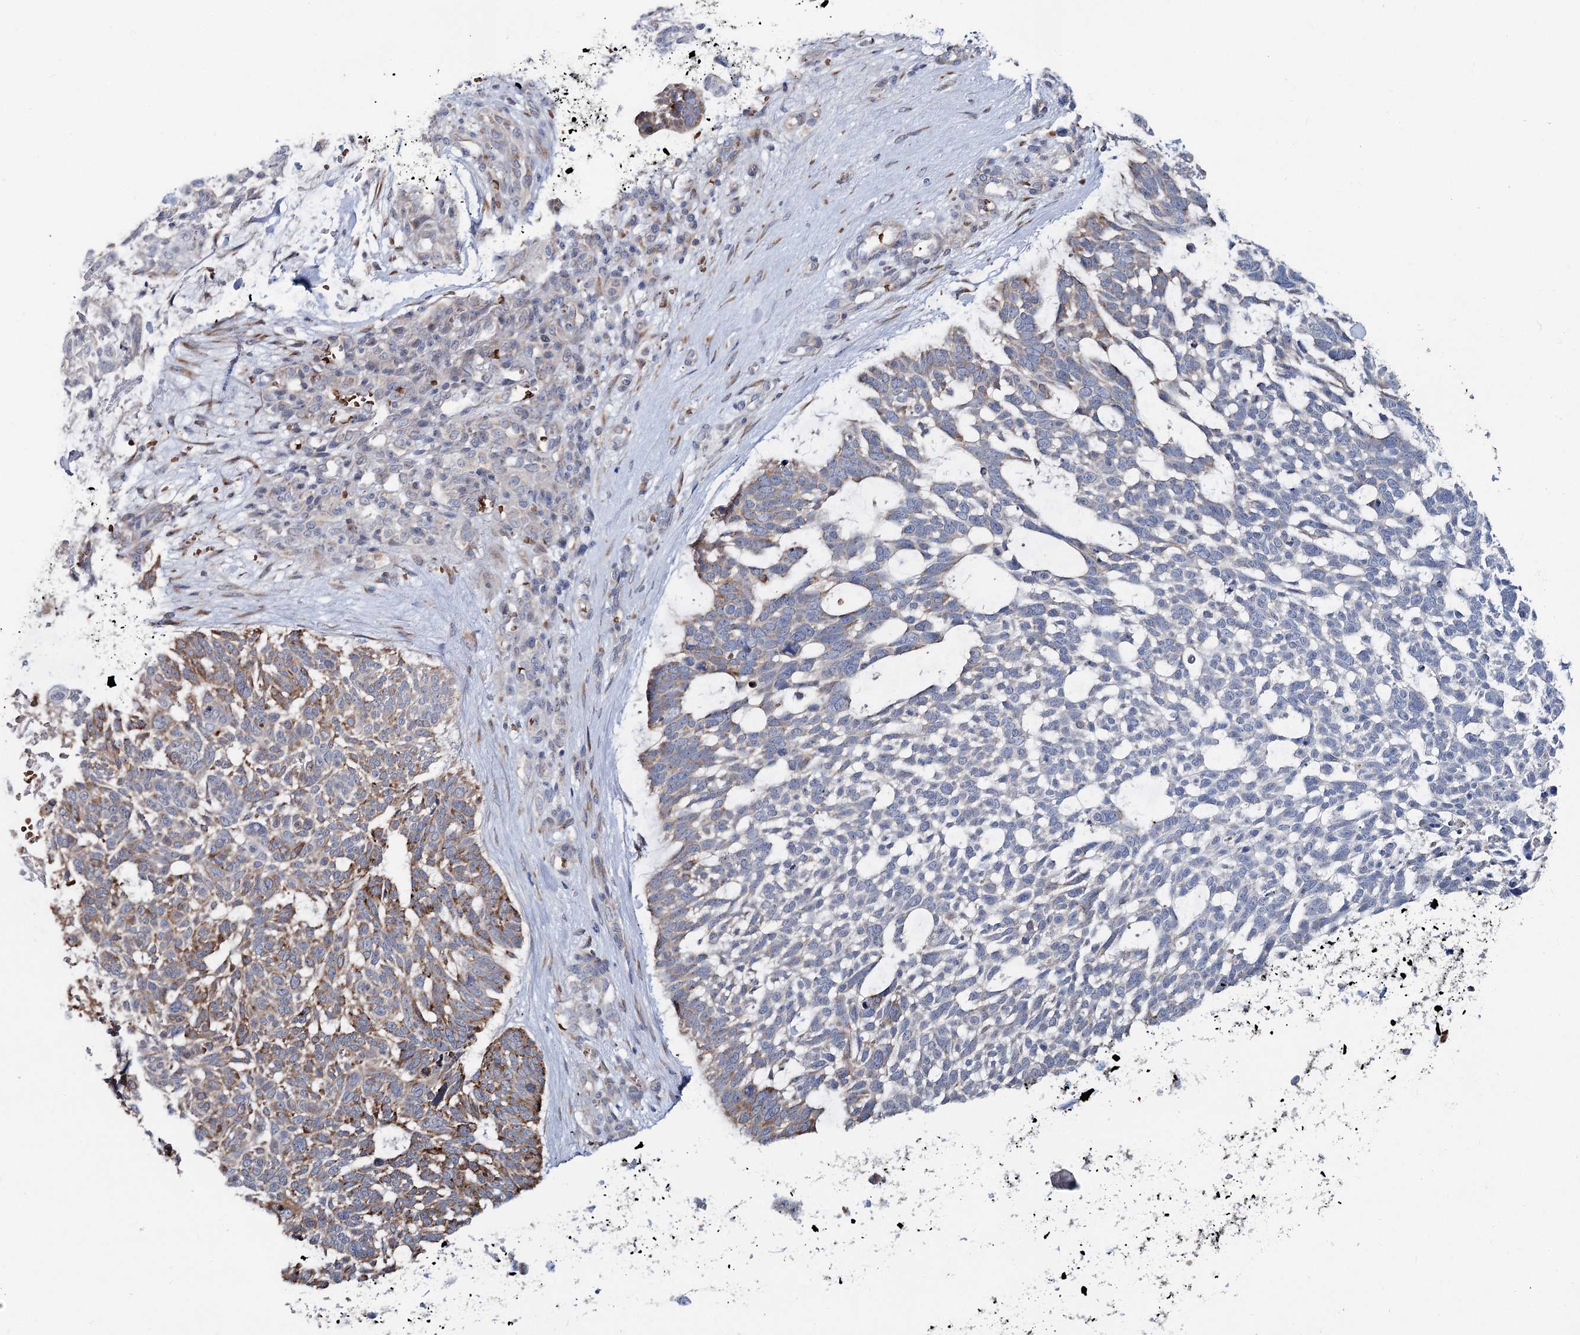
{"staining": {"intensity": "moderate", "quantity": "<25%", "location": "cytoplasmic/membranous"}, "tissue": "skin cancer", "cell_type": "Tumor cells", "image_type": "cancer", "snomed": [{"axis": "morphology", "description": "Basal cell carcinoma"}, {"axis": "topography", "description": "Skin"}], "caption": "A low amount of moderate cytoplasmic/membranous positivity is appreciated in about <25% of tumor cells in skin cancer tissue.", "gene": "CIB4", "patient": {"sex": "male", "age": 88}}